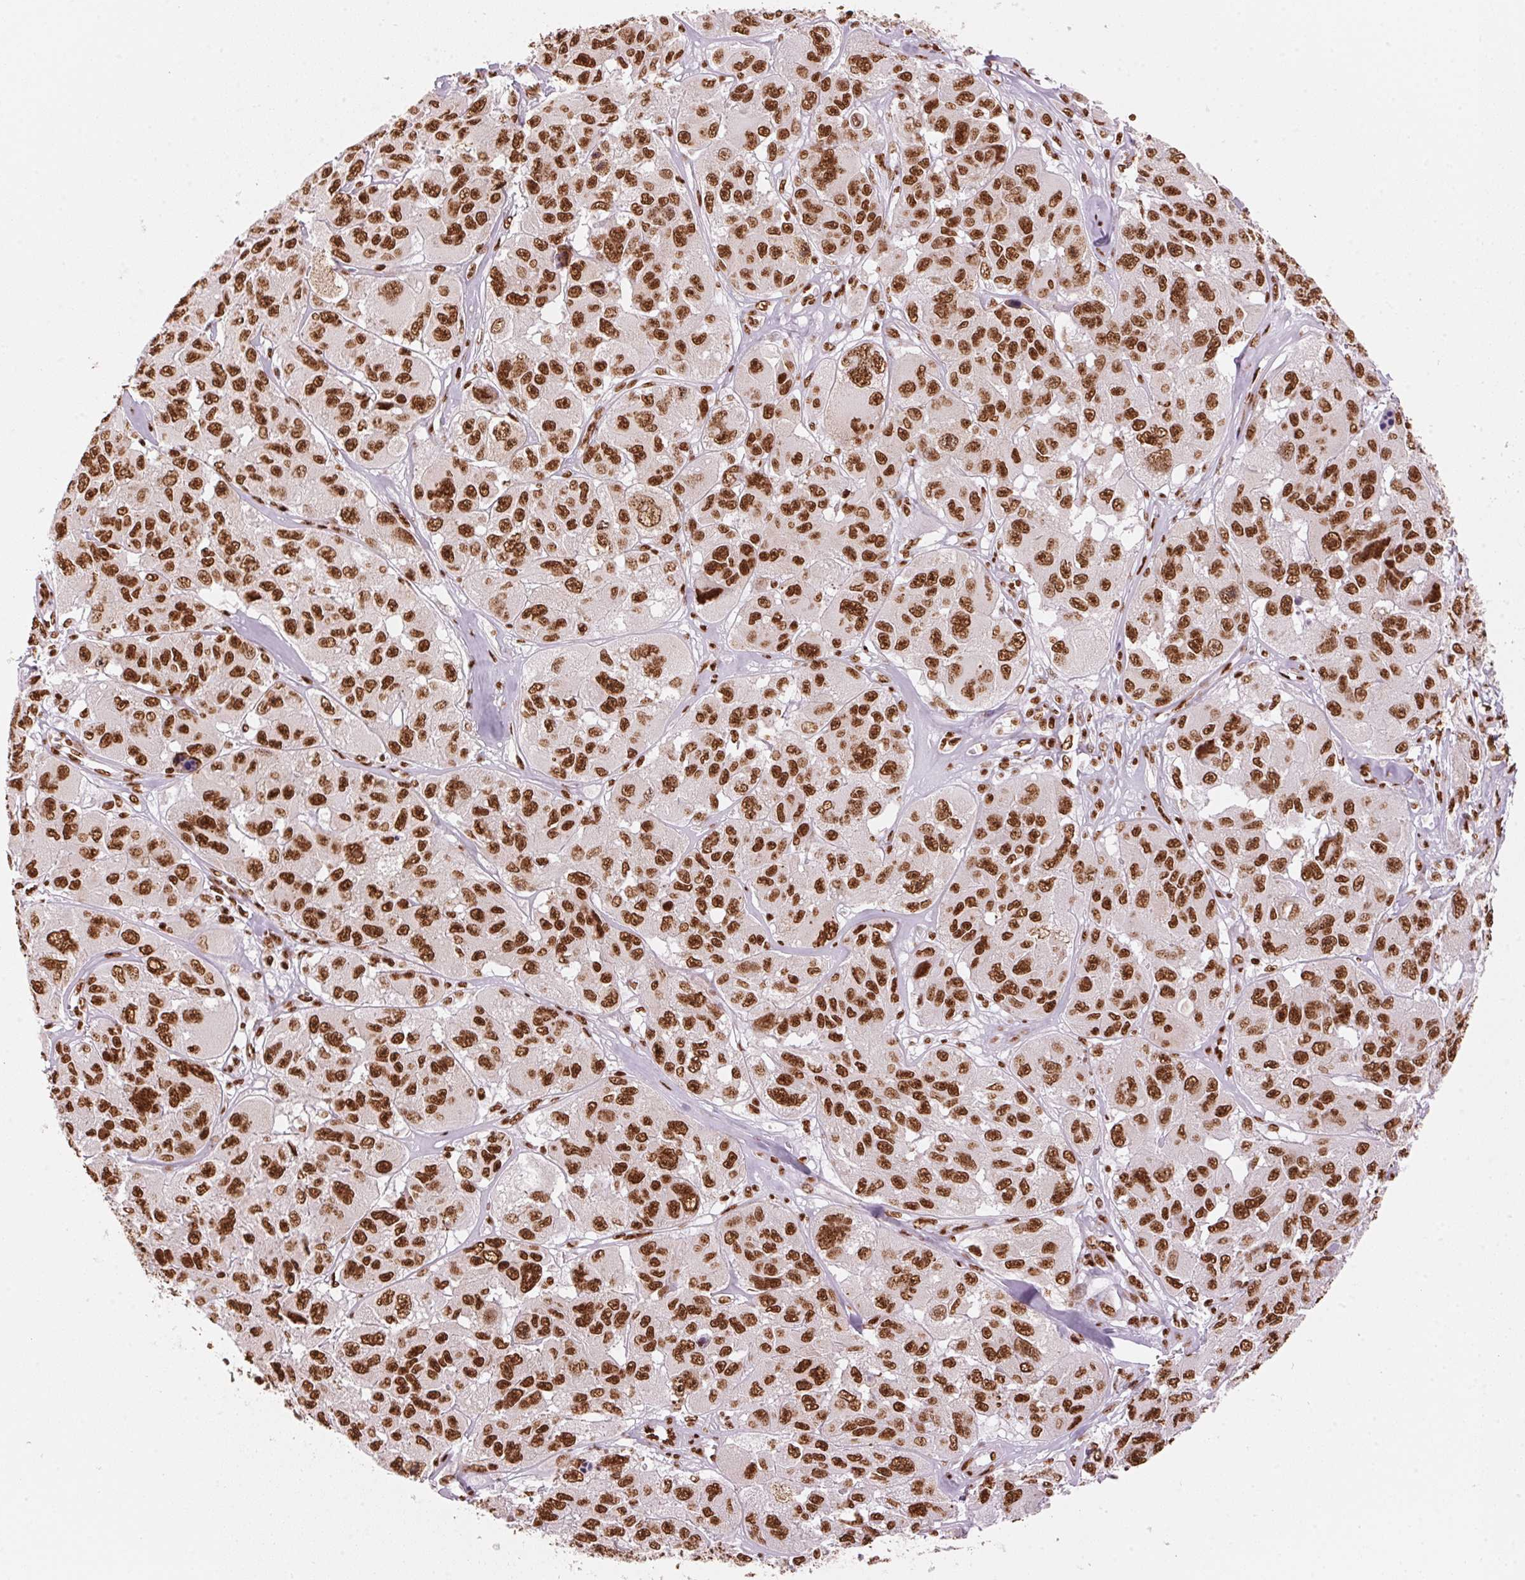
{"staining": {"intensity": "strong", "quantity": ">75%", "location": "nuclear"}, "tissue": "melanoma", "cell_type": "Tumor cells", "image_type": "cancer", "snomed": [{"axis": "morphology", "description": "Malignant melanoma, NOS"}, {"axis": "topography", "description": "Skin"}], "caption": "Malignant melanoma stained for a protein demonstrates strong nuclear positivity in tumor cells.", "gene": "NXF1", "patient": {"sex": "female", "age": 66}}